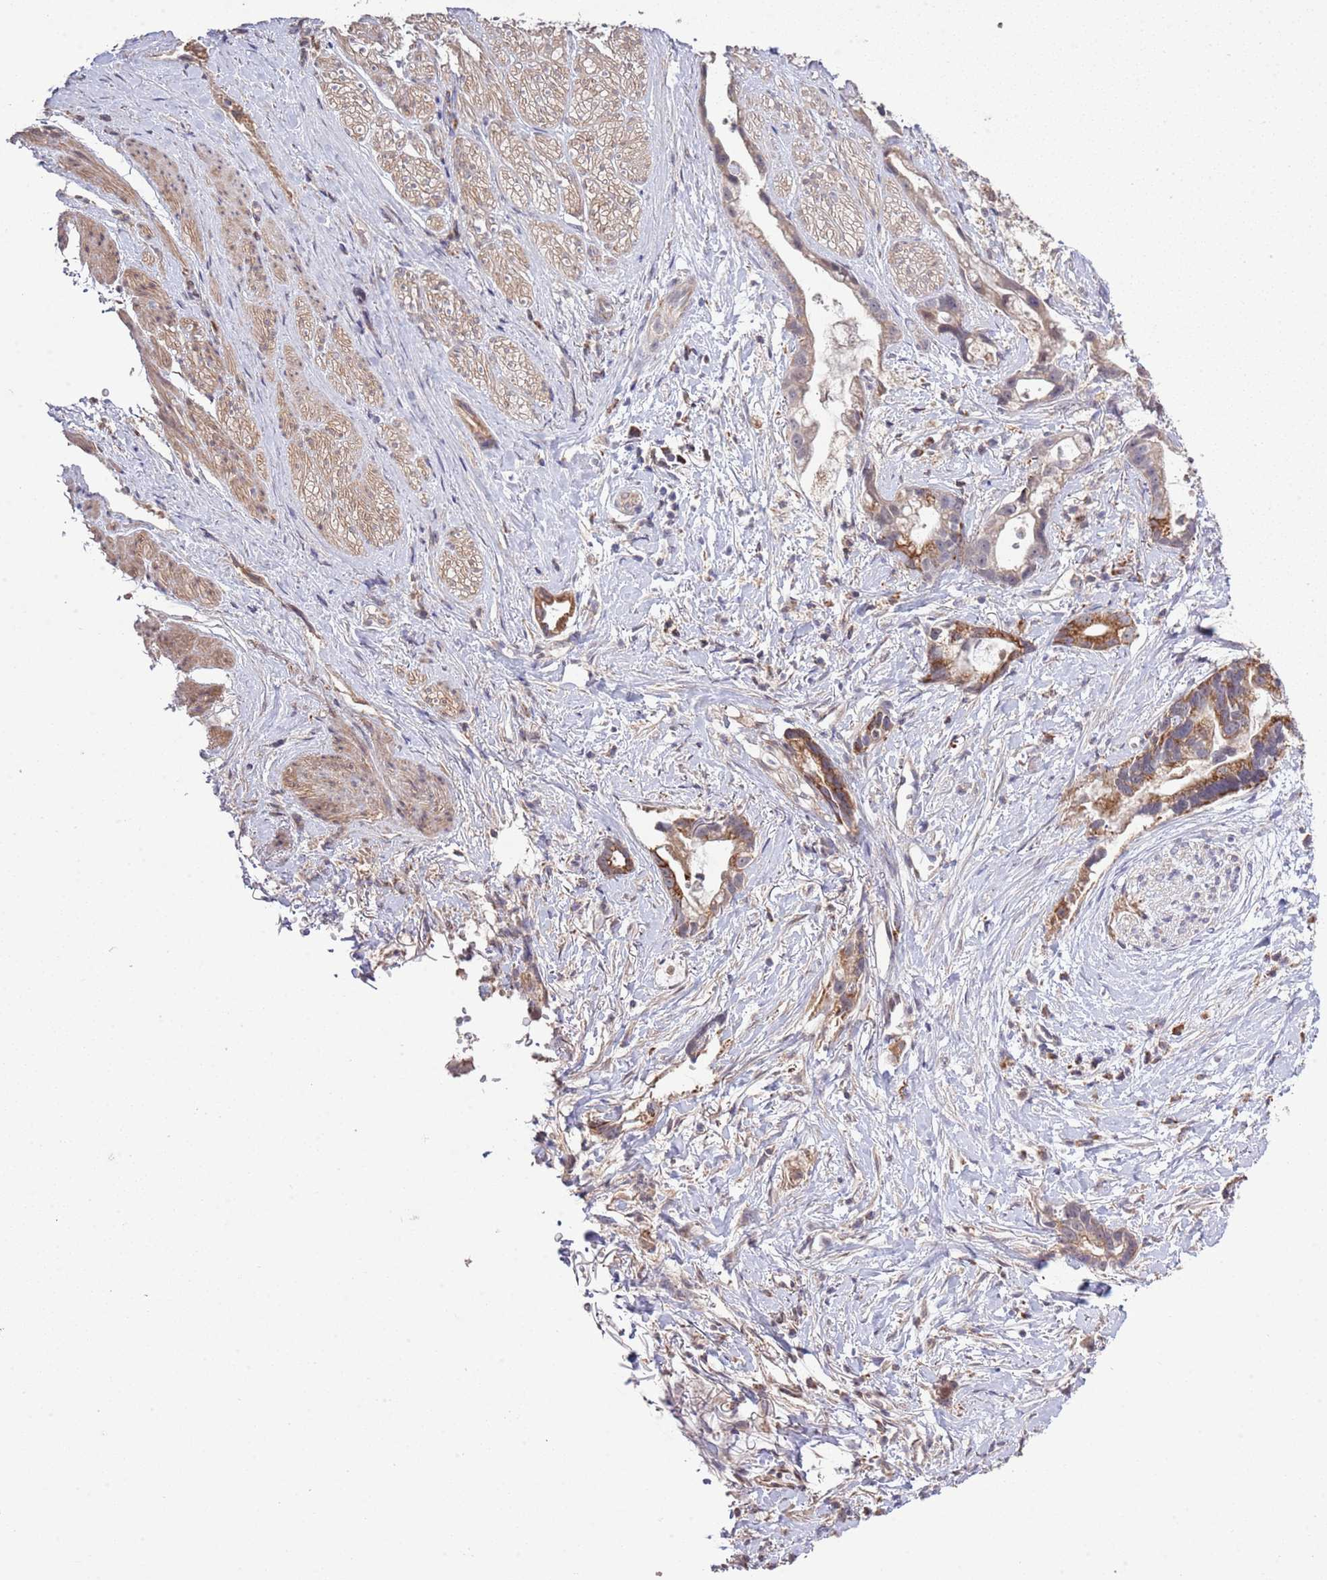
{"staining": {"intensity": "moderate", "quantity": ">75%", "location": "cytoplasmic/membranous"}, "tissue": "stomach cancer", "cell_type": "Tumor cells", "image_type": "cancer", "snomed": [{"axis": "morphology", "description": "Adenocarcinoma, NOS"}, {"axis": "topography", "description": "Stomach"}], "caption": "High-power microscopy captured an immunohistochemistry (IHC) image of stomach cancer, revealing moderate cytoplasmic/membranous positivity in about >75% of tumor cells.", "gene": "IVD", "patient": {"sex": "male", "age": 55}}